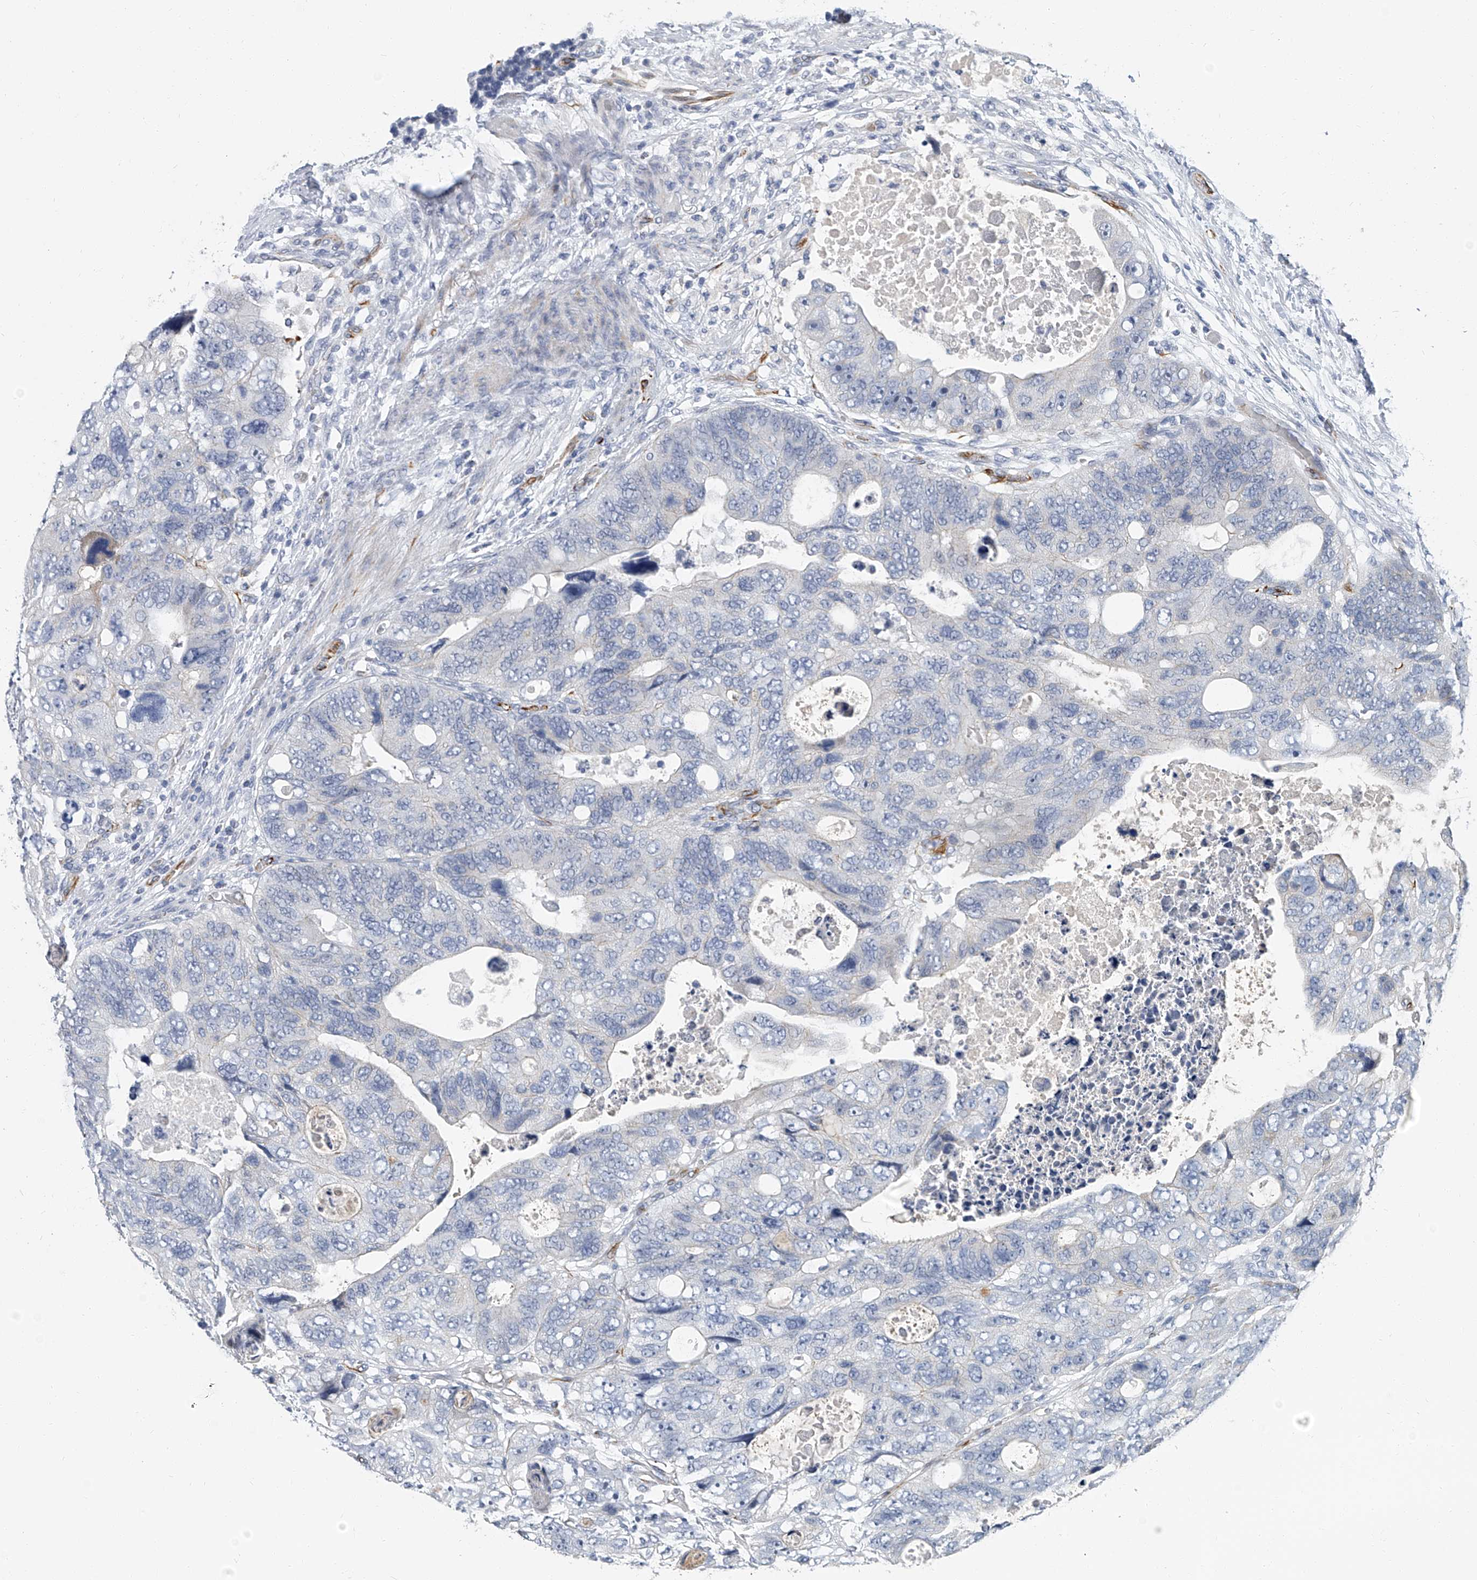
{"staining": {"intensity": "negative", "quantity": "none", "location": "none"}, "tissue": "colorectal cancer", "cell_type": "Tumor cells", "image_type": "cancer", "snomed": [{"axis": "morphology", "description": "Adenocarcinoma, NOS"}, {"axis": "topography", "description": "Rectum"}], "caption": "There is no significant expression in tumor cells of adenocarcinoma (colorectal). (DAB IHC visualized using brightfield microscopy, high magnification).", "gene": "KIRREL1", "patient": {"sex": "male", "age": 59}}